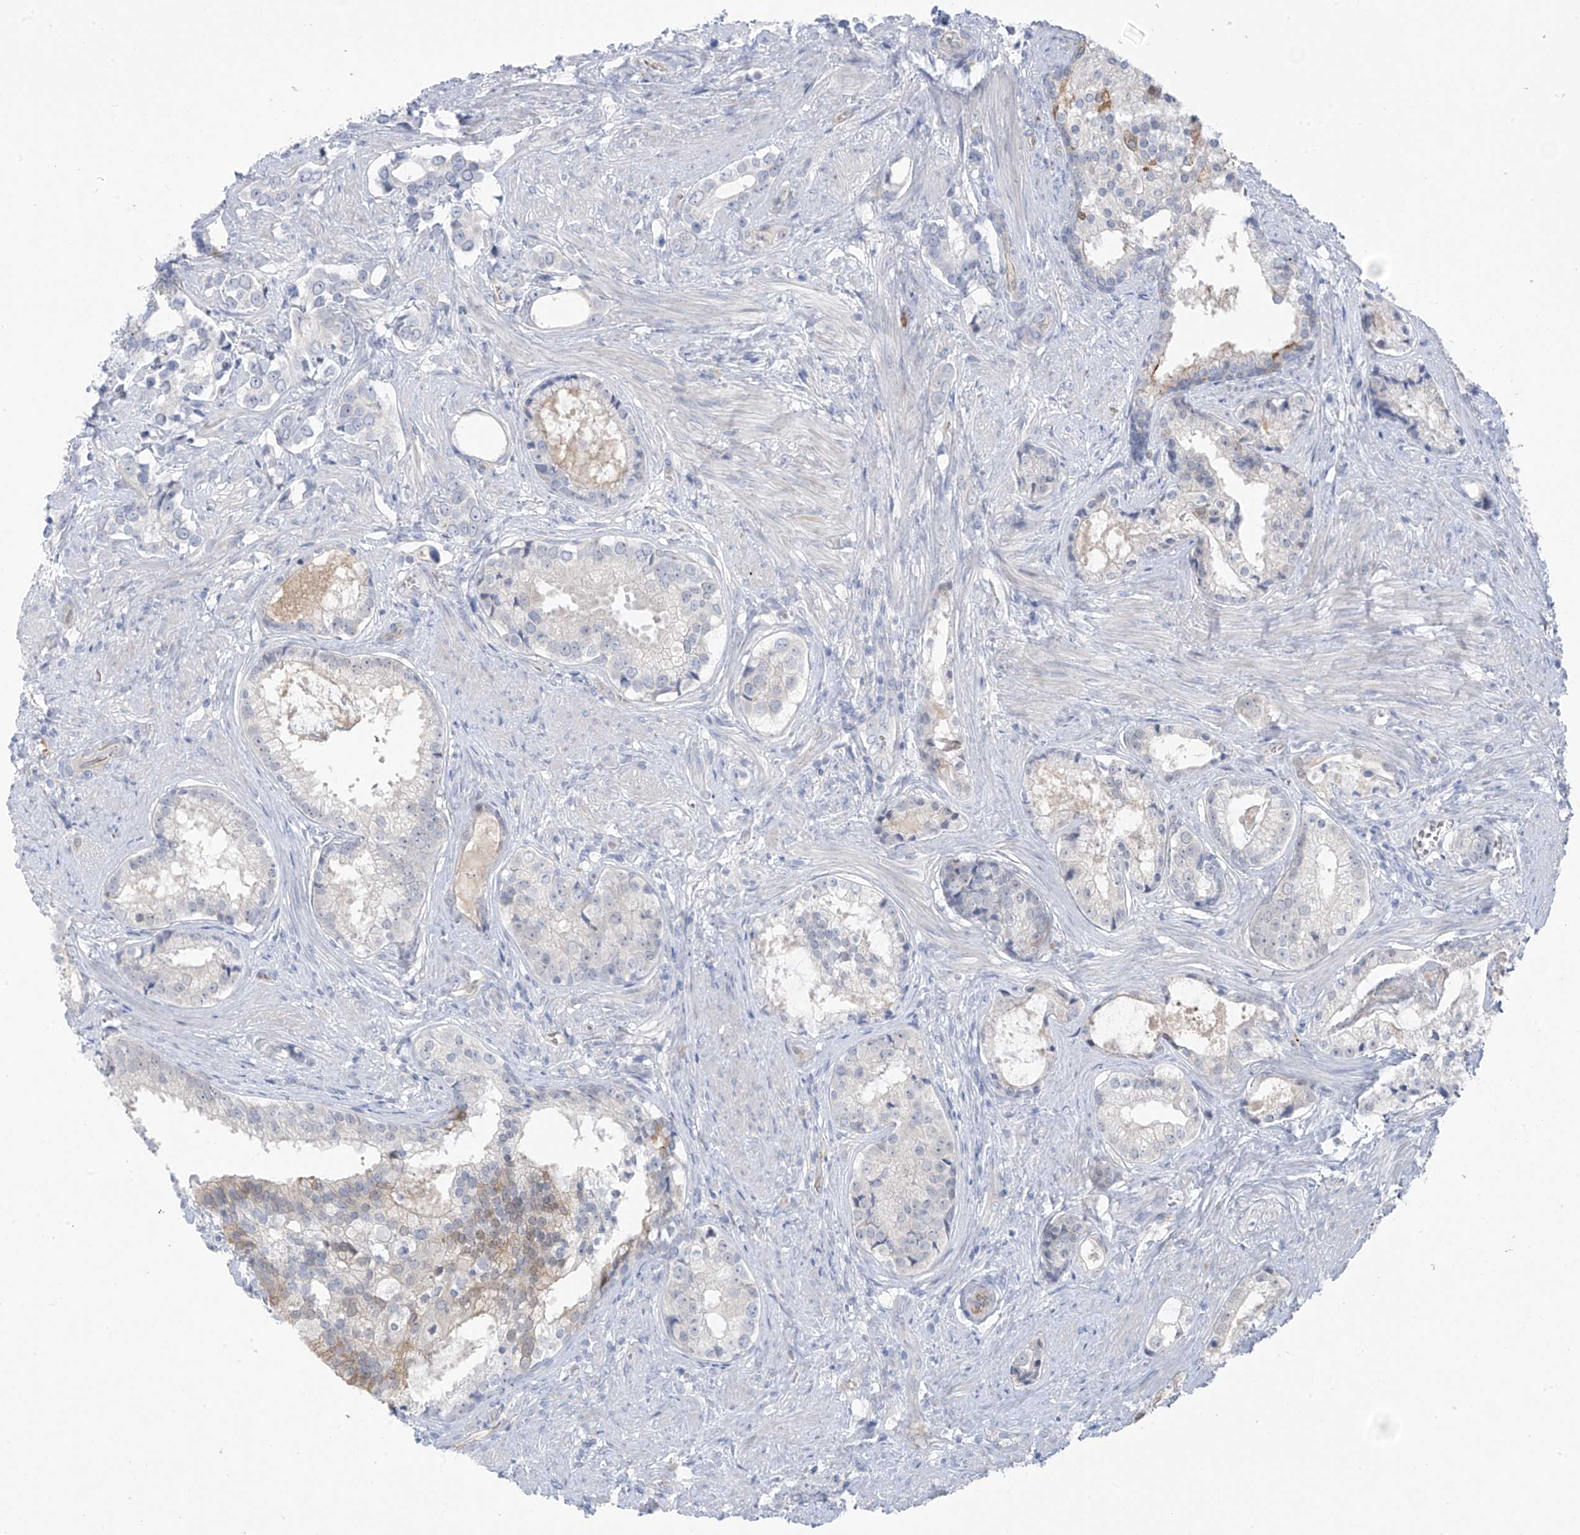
{"staining": {"intensity": "negative", "quantity": "none", "location": "none"}, "tissue": "prostate cancer", "cell_type": "Tumor cells", "image_type": "cancer", "snomed": [{"axis": "morphology", "description": "Adenocarcinoma, High grade"}, {"axis": "topography", "description": "Prostate"}], "caption": "High power microscopy histopathology image of an immunohistochemistry image of prostate cancer, revealing no significant expression in tumor cells.", "gene": "ZNF793", "patient": {"sex": "male", "age": 58}}